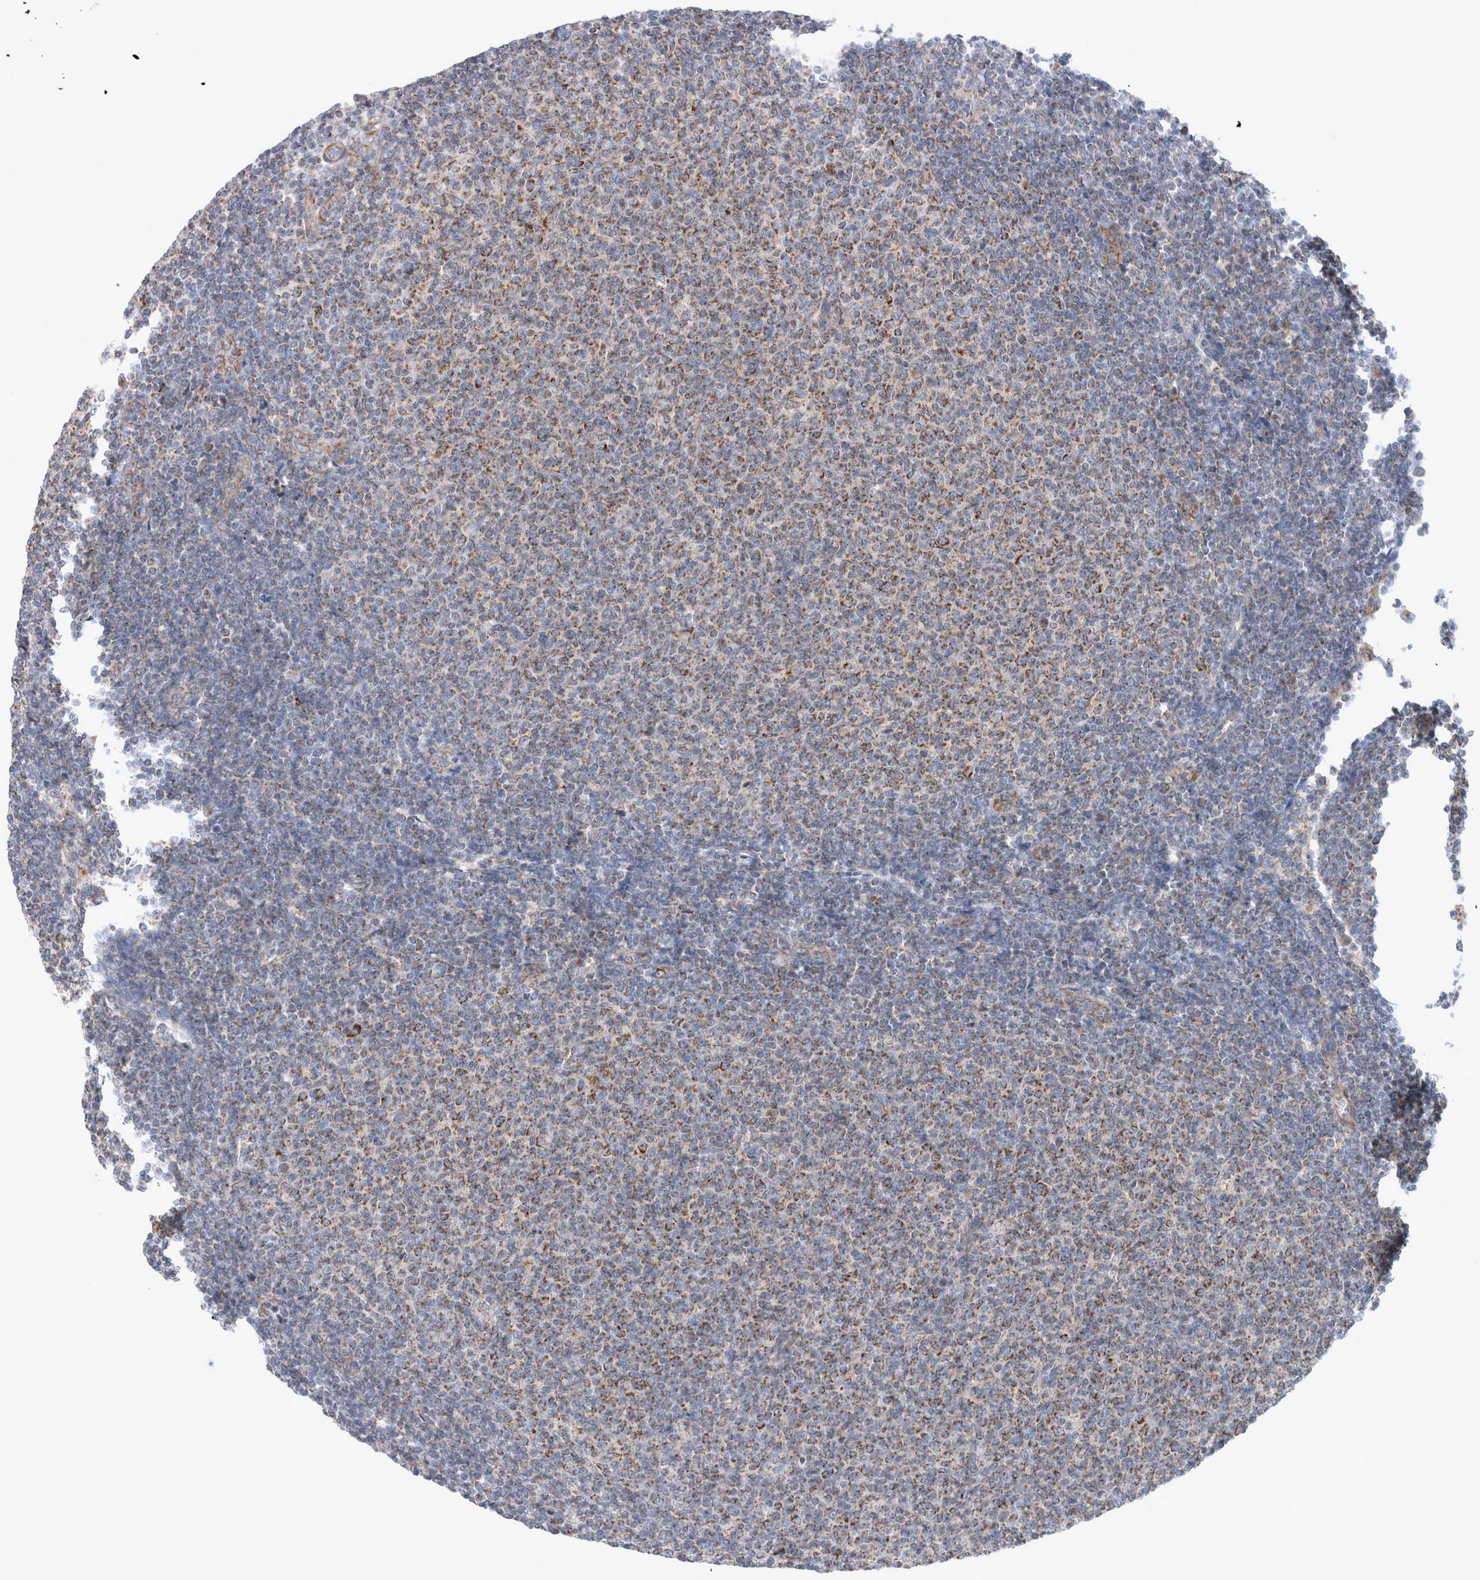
{"staining": {"intensity": "weak", "quantity": "25%-75%", "location": "cytoplasmic/membranous"}, "tissue": "lymphoma", "cell_type": "Tumor cells", "image_type": "cancer", "snomed": [{"axis": "morphology", "description": "Malignant lymphoma, non-Hodgkin's type, Low grade"}, {"axis": "topography", "description": "Lymph node"}], "caption": "High-magnification brightfield microscopy of lymphoma stained with DAB (3,3'-diaminobenzidine) (brown) and counterstained with hematoxylin (blue). tumor cells exhibit weak cytoplasmic/membranous expression is present in approximately25%-75% of cells.", "gene": "MRPS28", "patient": {"sex": "male", "age": 66}}